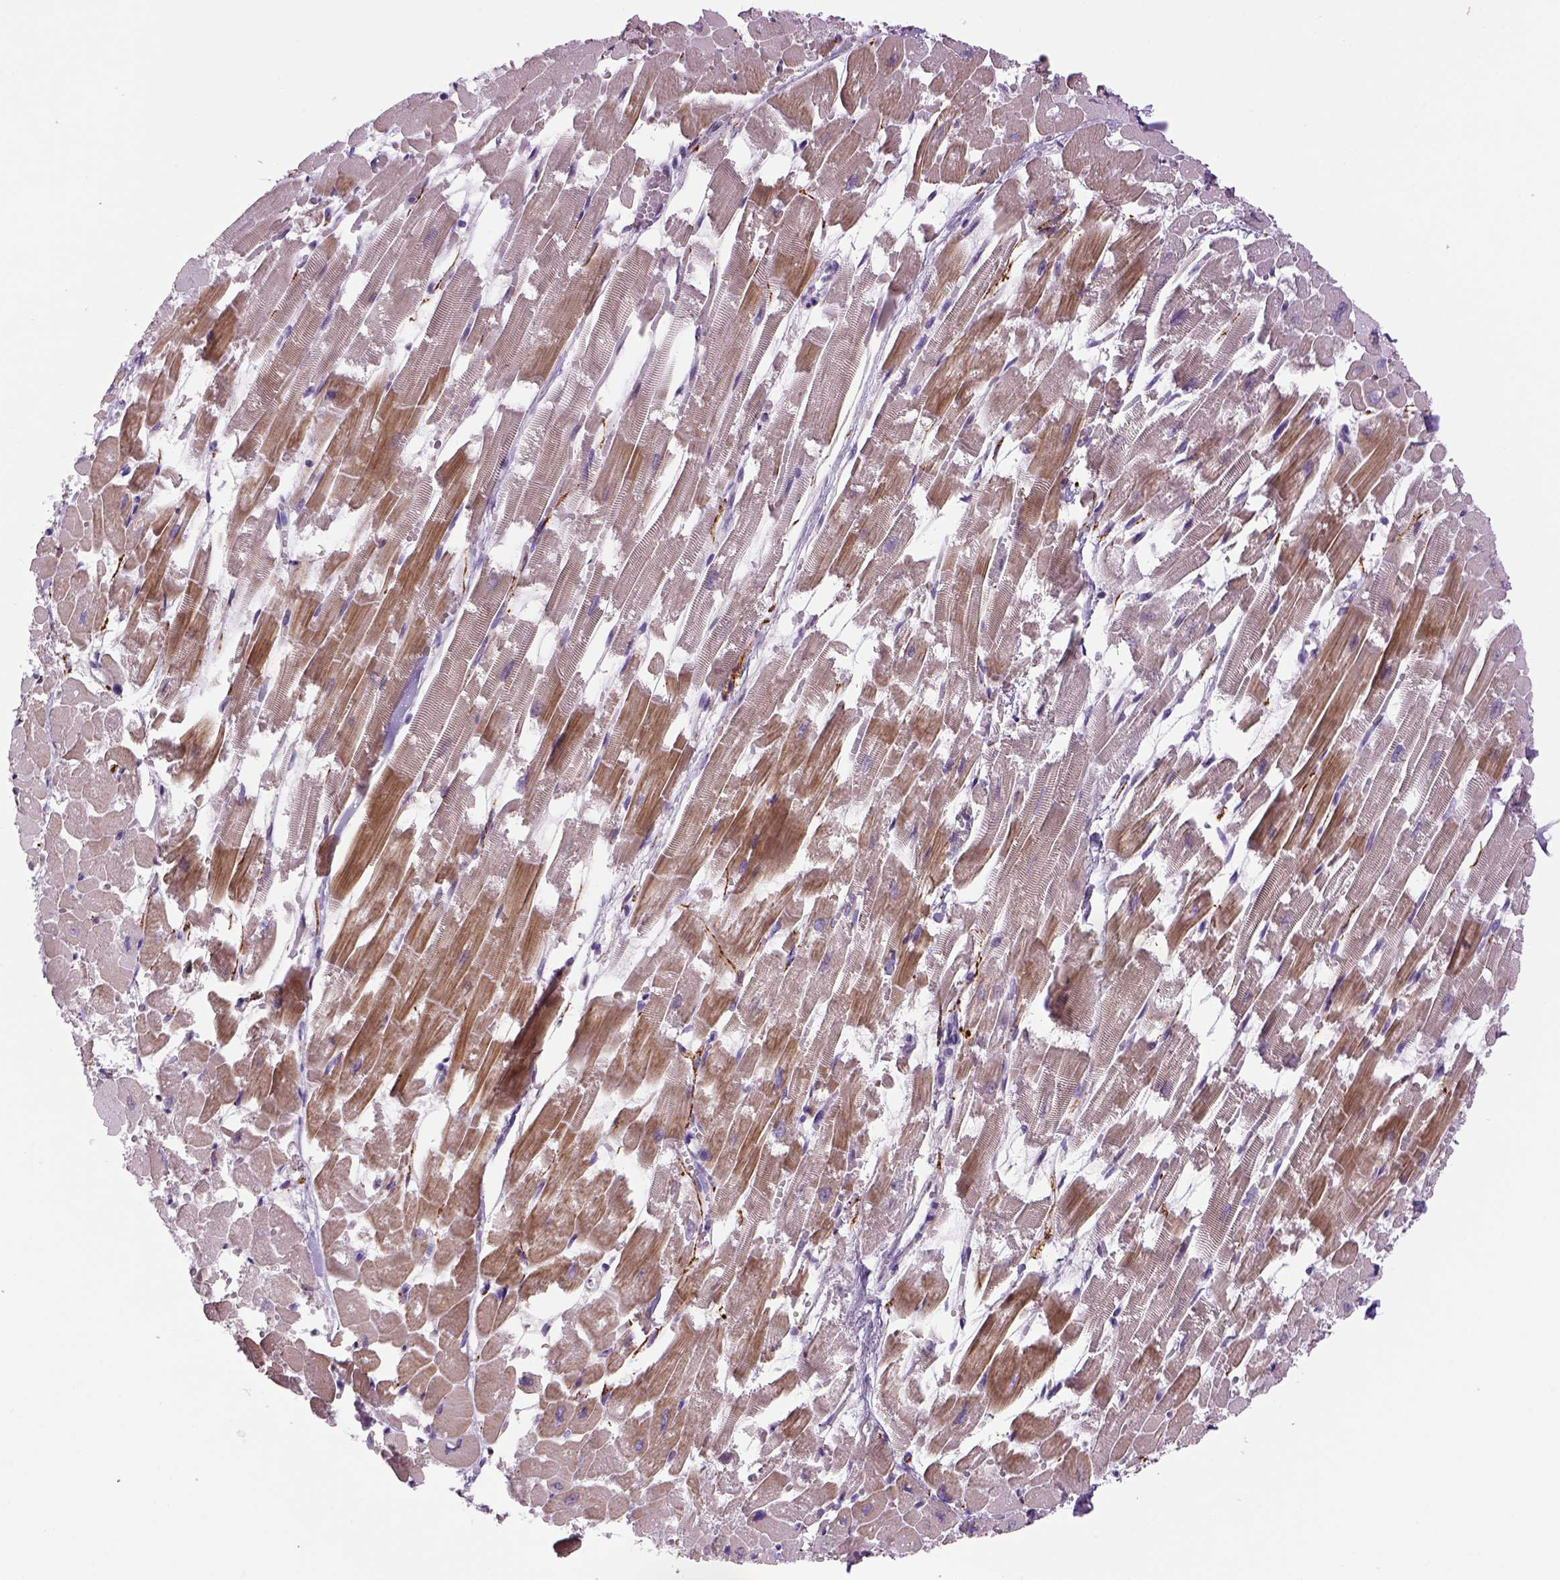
{"staining": {"intensity": "moderate", "quantity": "<25%", "location": "cytoplasmic/membranous"}, "tissue": "heart muscle", "cell_type": "Cardiomyocytes", "image_type": "normal", "snomed": [{"axis": "morphology", "description": "Normal tissue, NOS"}, {"axis": "topography", "description": "Heart"}], "caption": "Immunohistochemistry (IHC) of benign heart muscle displays low levels of moderate cytoplasmic/membranous expression in about <25% of cardiomyocytes.", "gene": "DBH", "patient": {"sex": "female", "age": 52}}